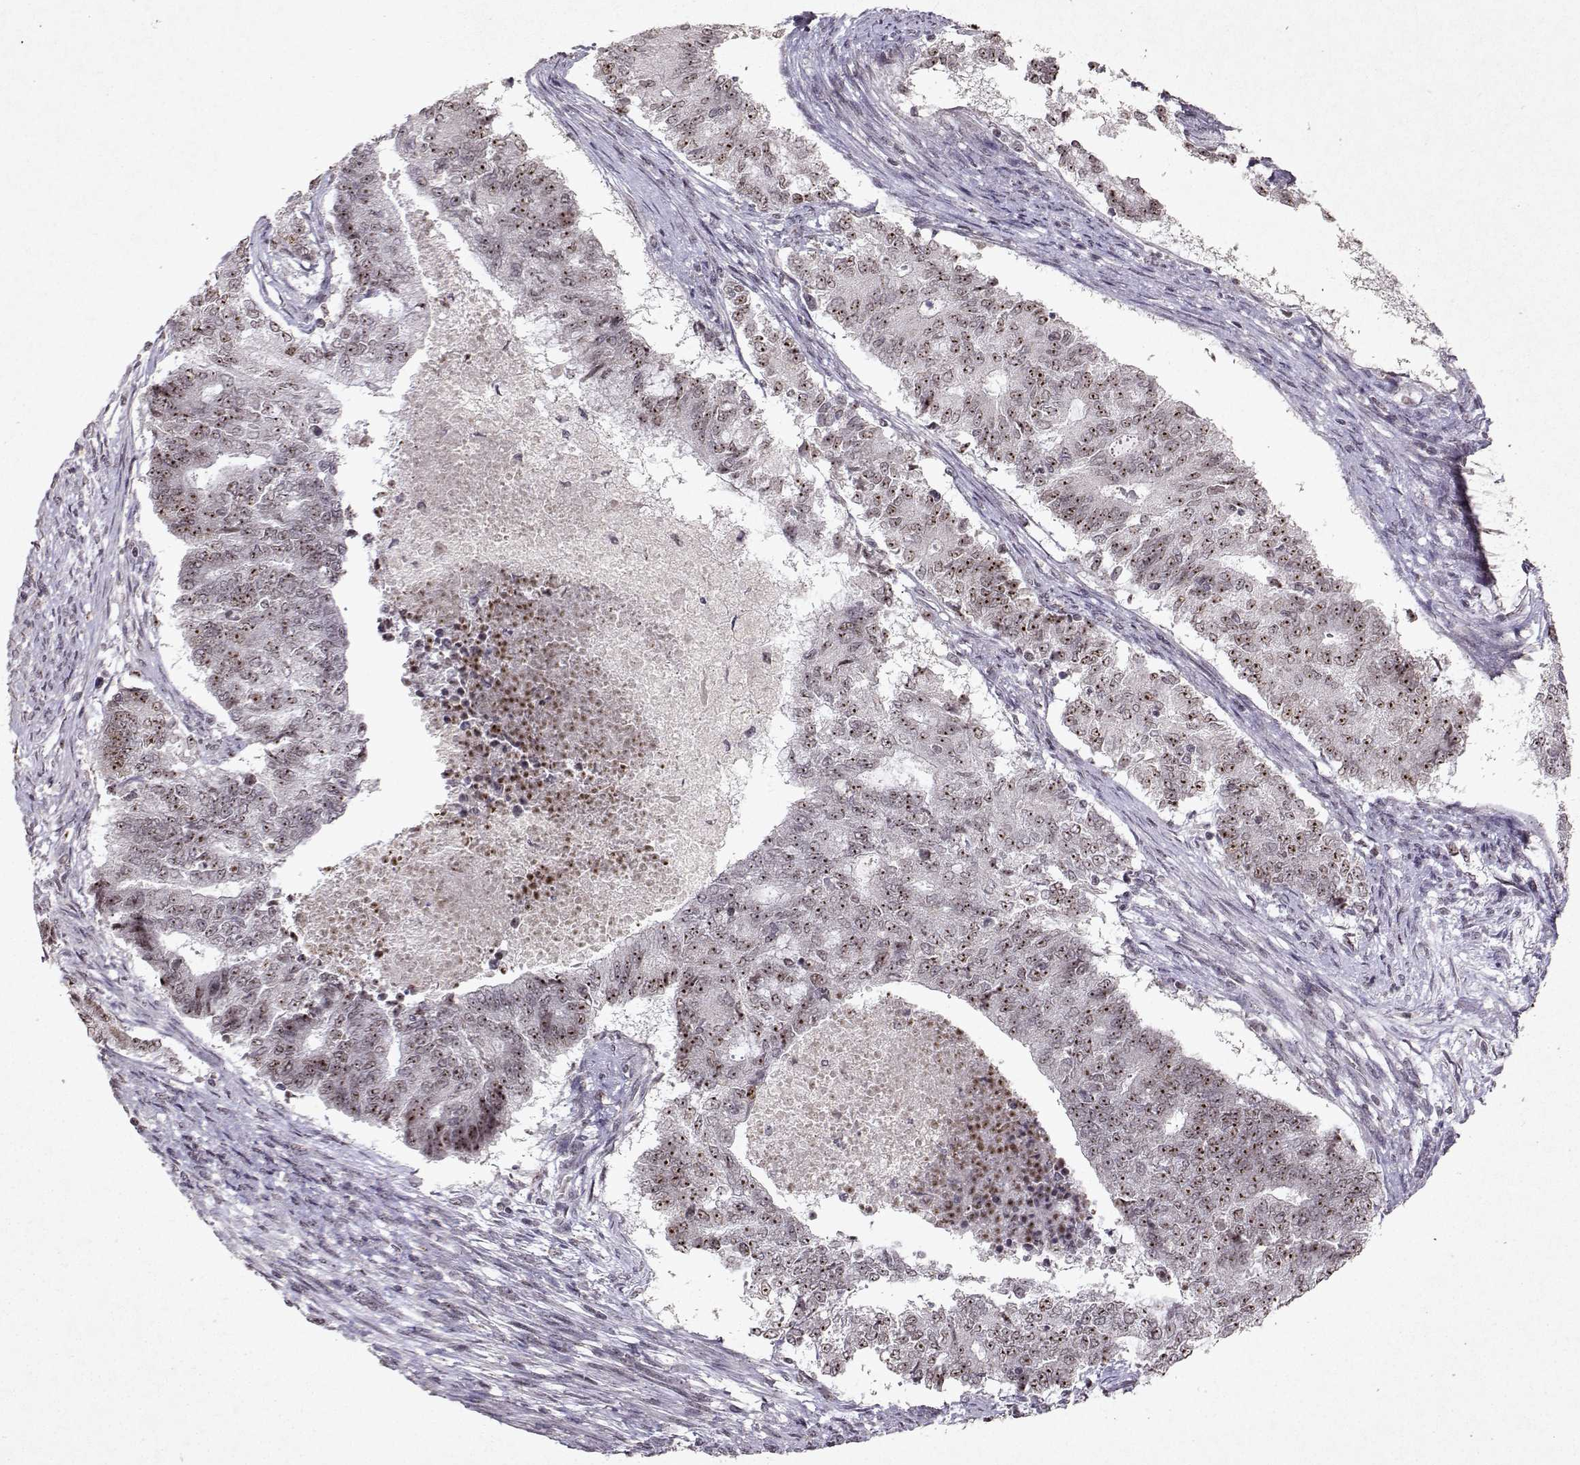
{"staining": {"intensity": "moderate", "quantity": ">75%", "location": "nuclear"}, "tissue": "endometrial cancer", "cell_type": "Tumor cells", "image_type": "cancer", "snomed": [{"axis": "morphology", "description": "Adenocarcinoma, NOS"}, {"axis": "topography", "description": "Endometrium"}], "caption": "Immunohistochemical staining of human endometrial cancer (adenocarcinoma) displays medium levels of moderate nuclear expression in approximately >75% of tumor cells. (IHC, brightfield microscopy, high magnification).", "gene": "DDX56", "patient": {"sex": "female", "age": 65}}